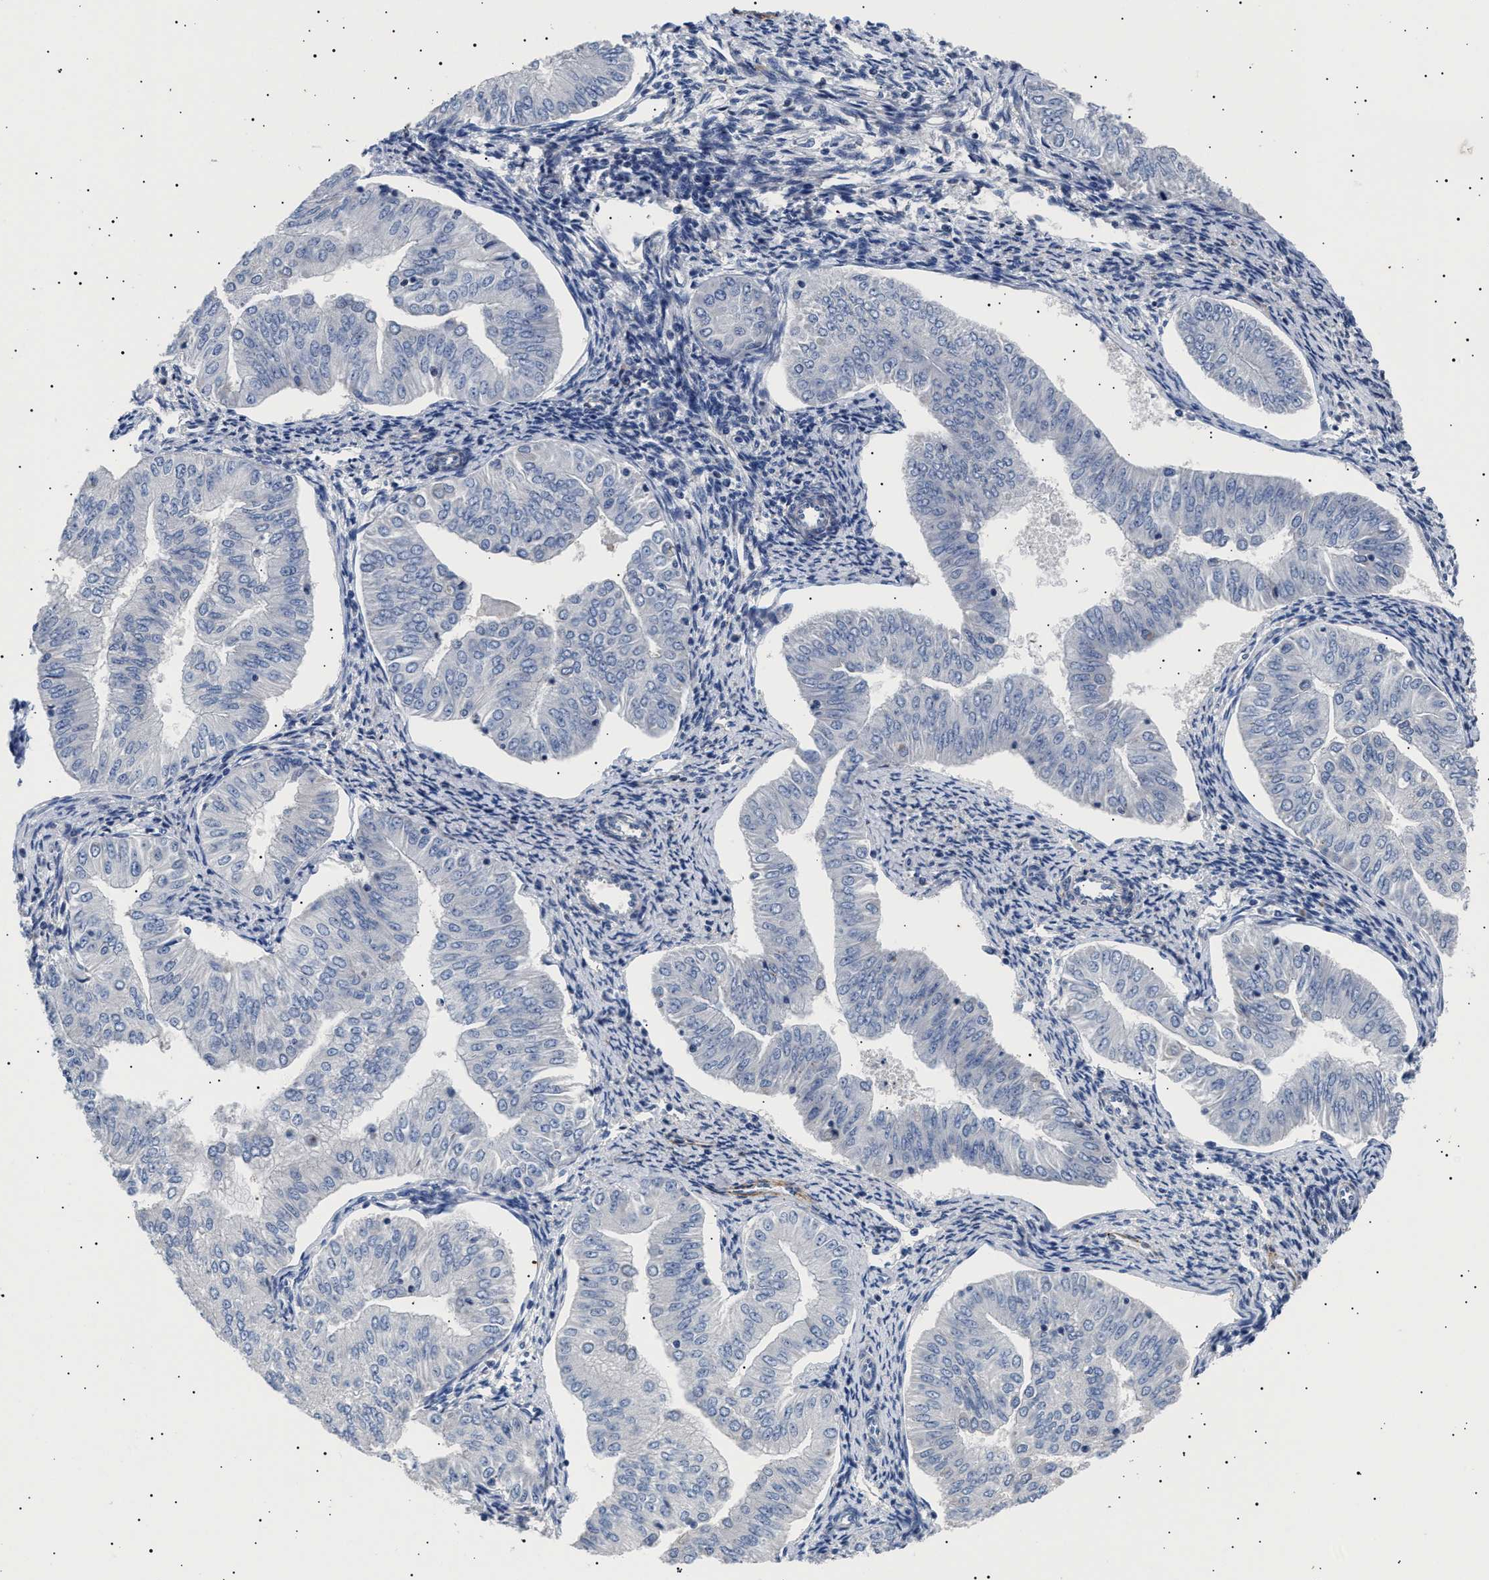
{"staining": {"intensity": "negative", "quantity": "none", "location": "none"}, "tissue": "endometrial cancer", "cell_type": "Tumor cells", "image_type": "cancer", "snomed": [{"axis": "morphology", "description": "Normal tissue, NOS"}, {"axis": "morphology", "description": "Adenocarcinoma, NOS"}, {"axis": "topography", "description": "Endometrium"}], "caption": "An immunohistochemistry (IHC) image of endometrial adenocarcinoma is shown. There is no staining in tumor cells of endometrial adenocarcinoma.", "gene": "HEMGN", "patient": {"sex": "female", "age": 53}}